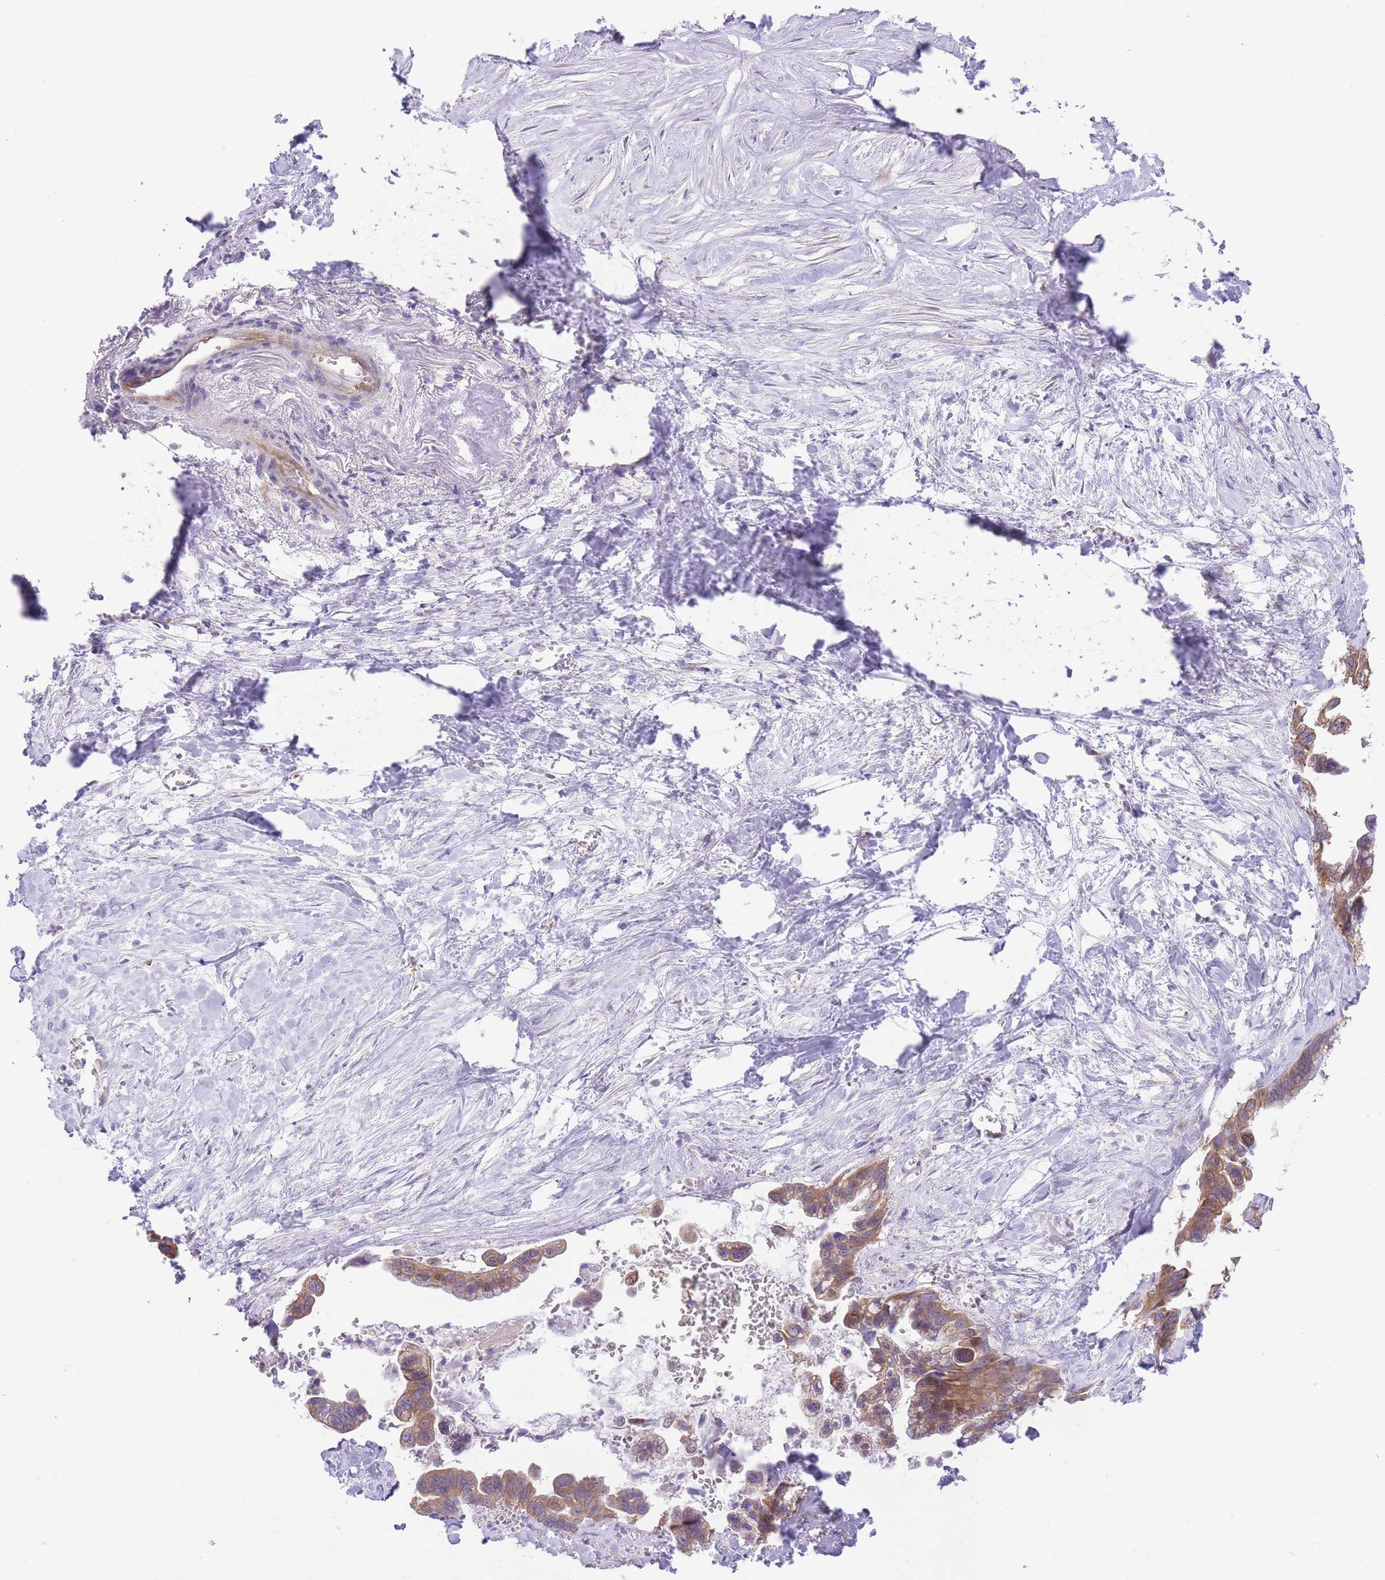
{"staining": {"intensity": "moderate", "quantity": ">75%", "location": "cytoplasmic/membranous"}, "tissue": "pancreatic cancer", "cell_type": "Tumor cells", "image_type": "cancer", "snomed": [{"axis": "morphology", "description": "Adenocarcinoma, NOS"}, {"axis": "topography", "description": "Pancreas"}], "caption": "Adenocarcinoma (pancreatic) stained for a protein exhibits moderate cytoplasmic/membranous positivity in tumor cells. (IHC, brightfield microscopy, high magnification).", "gene": "BOLA2B", "patient": {"sex": "male", "age": 61}}